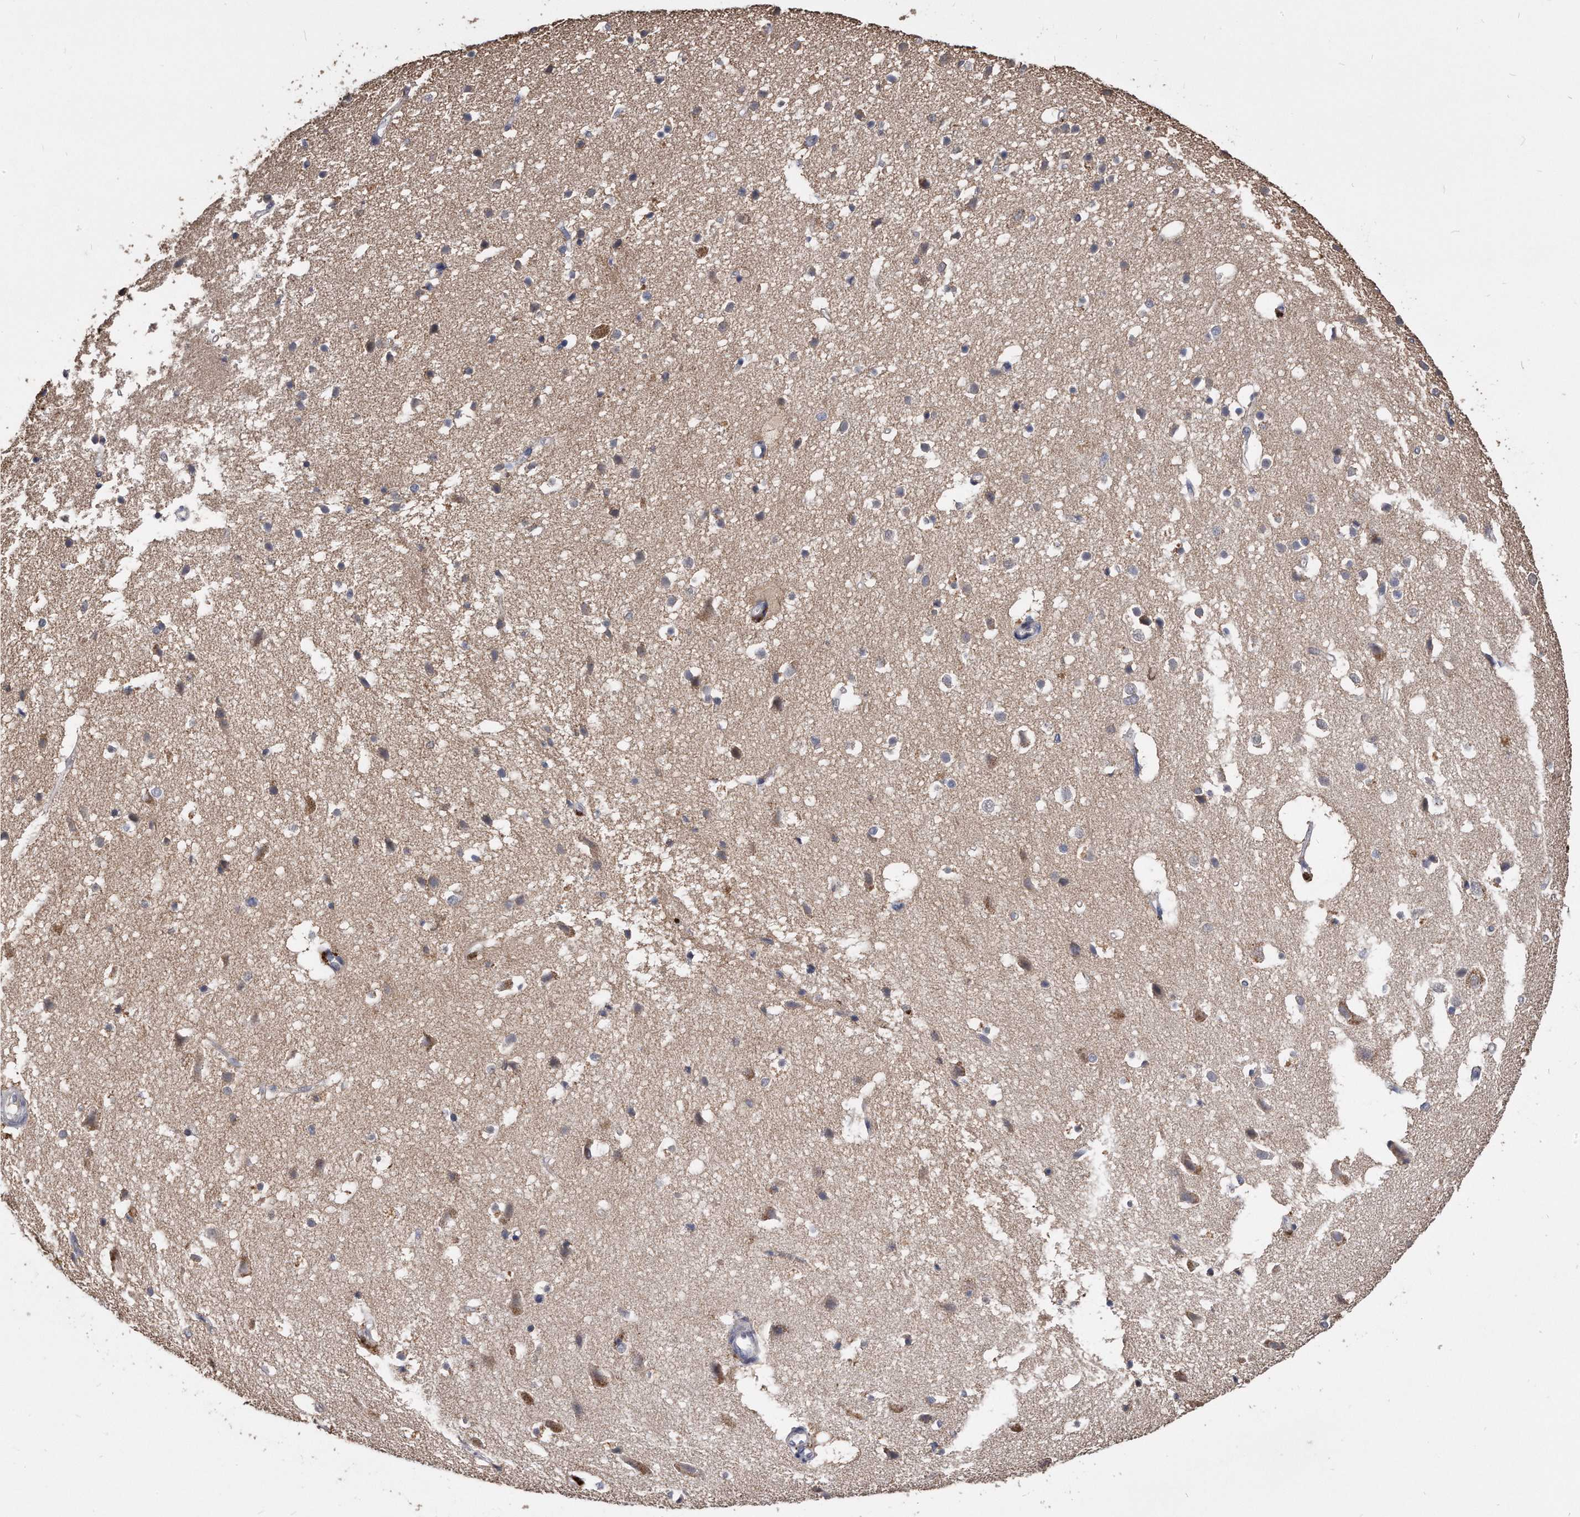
{"staining": {"intensity": "strong", "quantity": "<25%", "location": "cytoplasmic/membranous"}, "tissue": "cerebral cortex", "cell_type": "Endothelial cells", "image_type": "normal", "snomed": [{"axis": "morphology", "description": "Normal tissue, NOS"}, {"axis": "topography", "description": "Cerebral cortex"}], "caption": "Immunohistochemistry histopathology image of benign human cerebral cortex stained for a protein (brown), which exhibits medium levels of strong cytoplasmic/membranous positivity in about <25% of endothelial cells.", "gene": "IL20RA", "patient": {"sex": "male", "age": 54}}